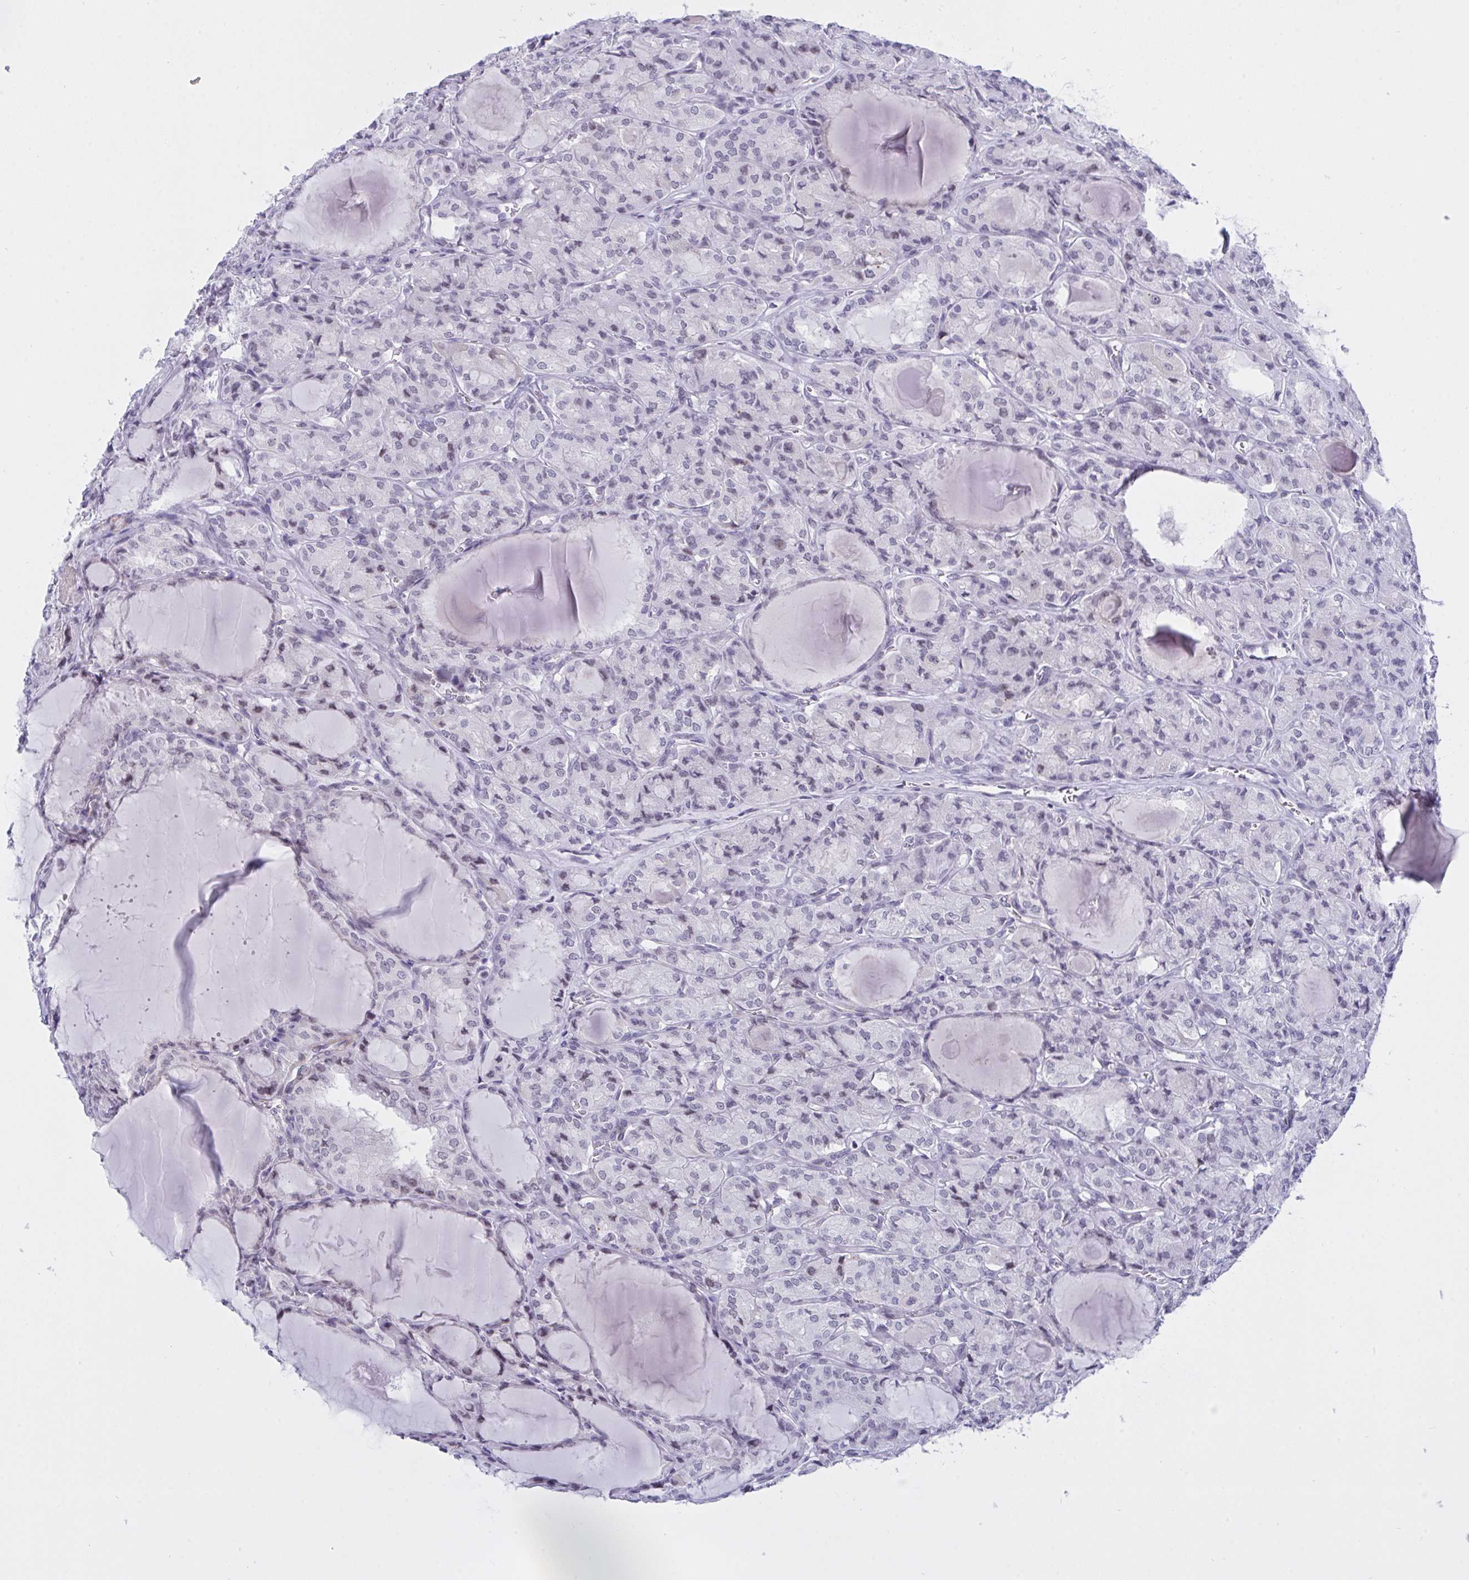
{"staining": {"intensity": "negative", "quantity": "none", "location": "none"}, "tissue": "thyroid cancer", "cell_type": "Tumor cells", "image_type": "cancer", "snomed": [{"axis": "morphology", "description": "Papillary adenocarcinoma, NOS"}, {"axis": "topography", "description": "Thyroid gland"}], "caption": "There is no significant positivity in tumor cells of thyroid papillary adenocarcinoma.", "gene": "FBXL22", "patient": {"sex": "male", "age": 87}}